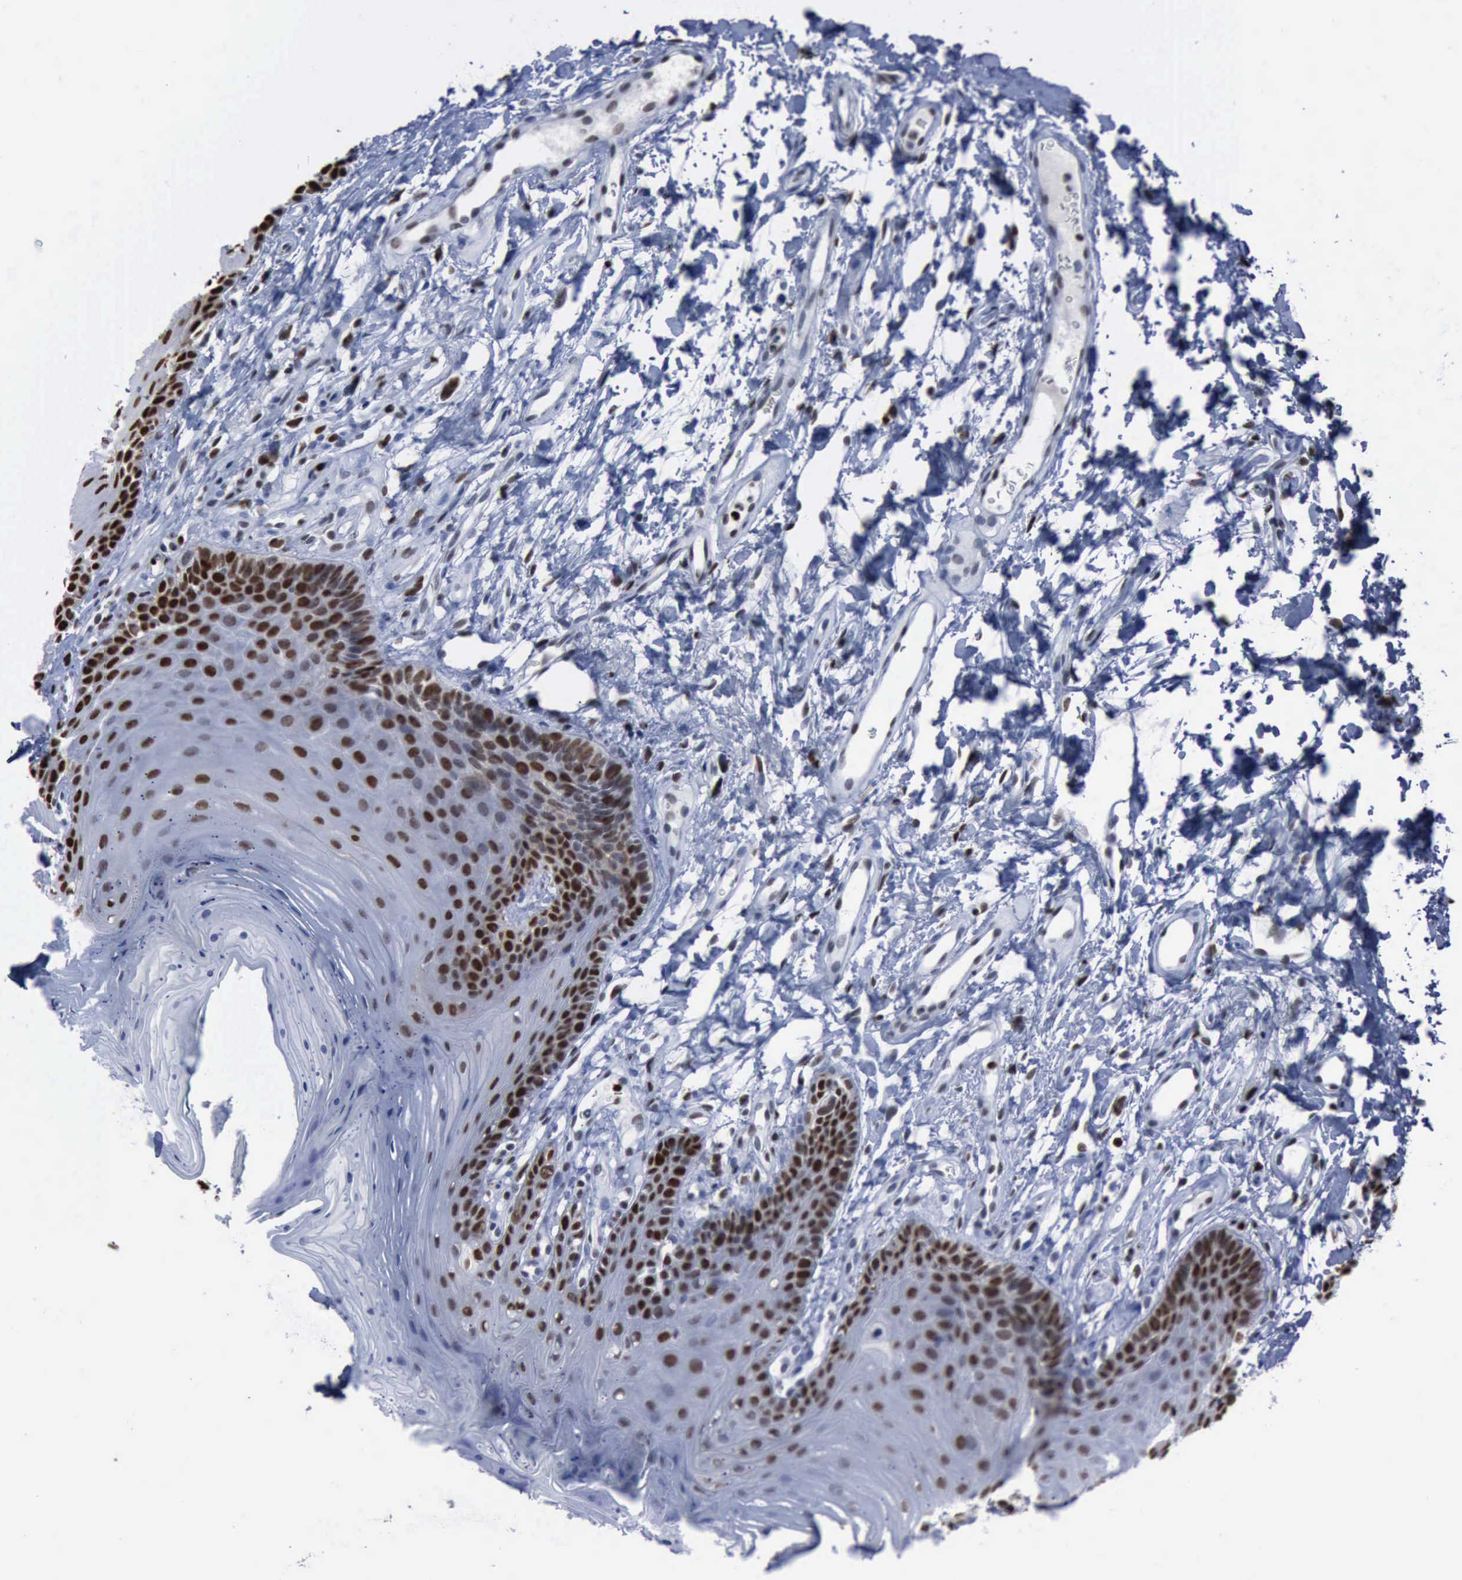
{"staining": {"intensity": "strong", "quantity": "25%-75%", "location": "nuclear"}, "tissue": "oral mucosa", "cell_type": "Squamous epithelial cells", "image_type": "normal", "snomed": [{"axis": "morphology", "description": "Normal tissue, NOS"}, {"axis": "topography", "description": "Oral tissue"}], "caption": "Protein staining demonstrates strong nuclear staining in about 25%-75% of squamous epithelial cells in normal oral mucosa.", "gene": "PCNA", "patient": {"sex": "male", "age": 62}}